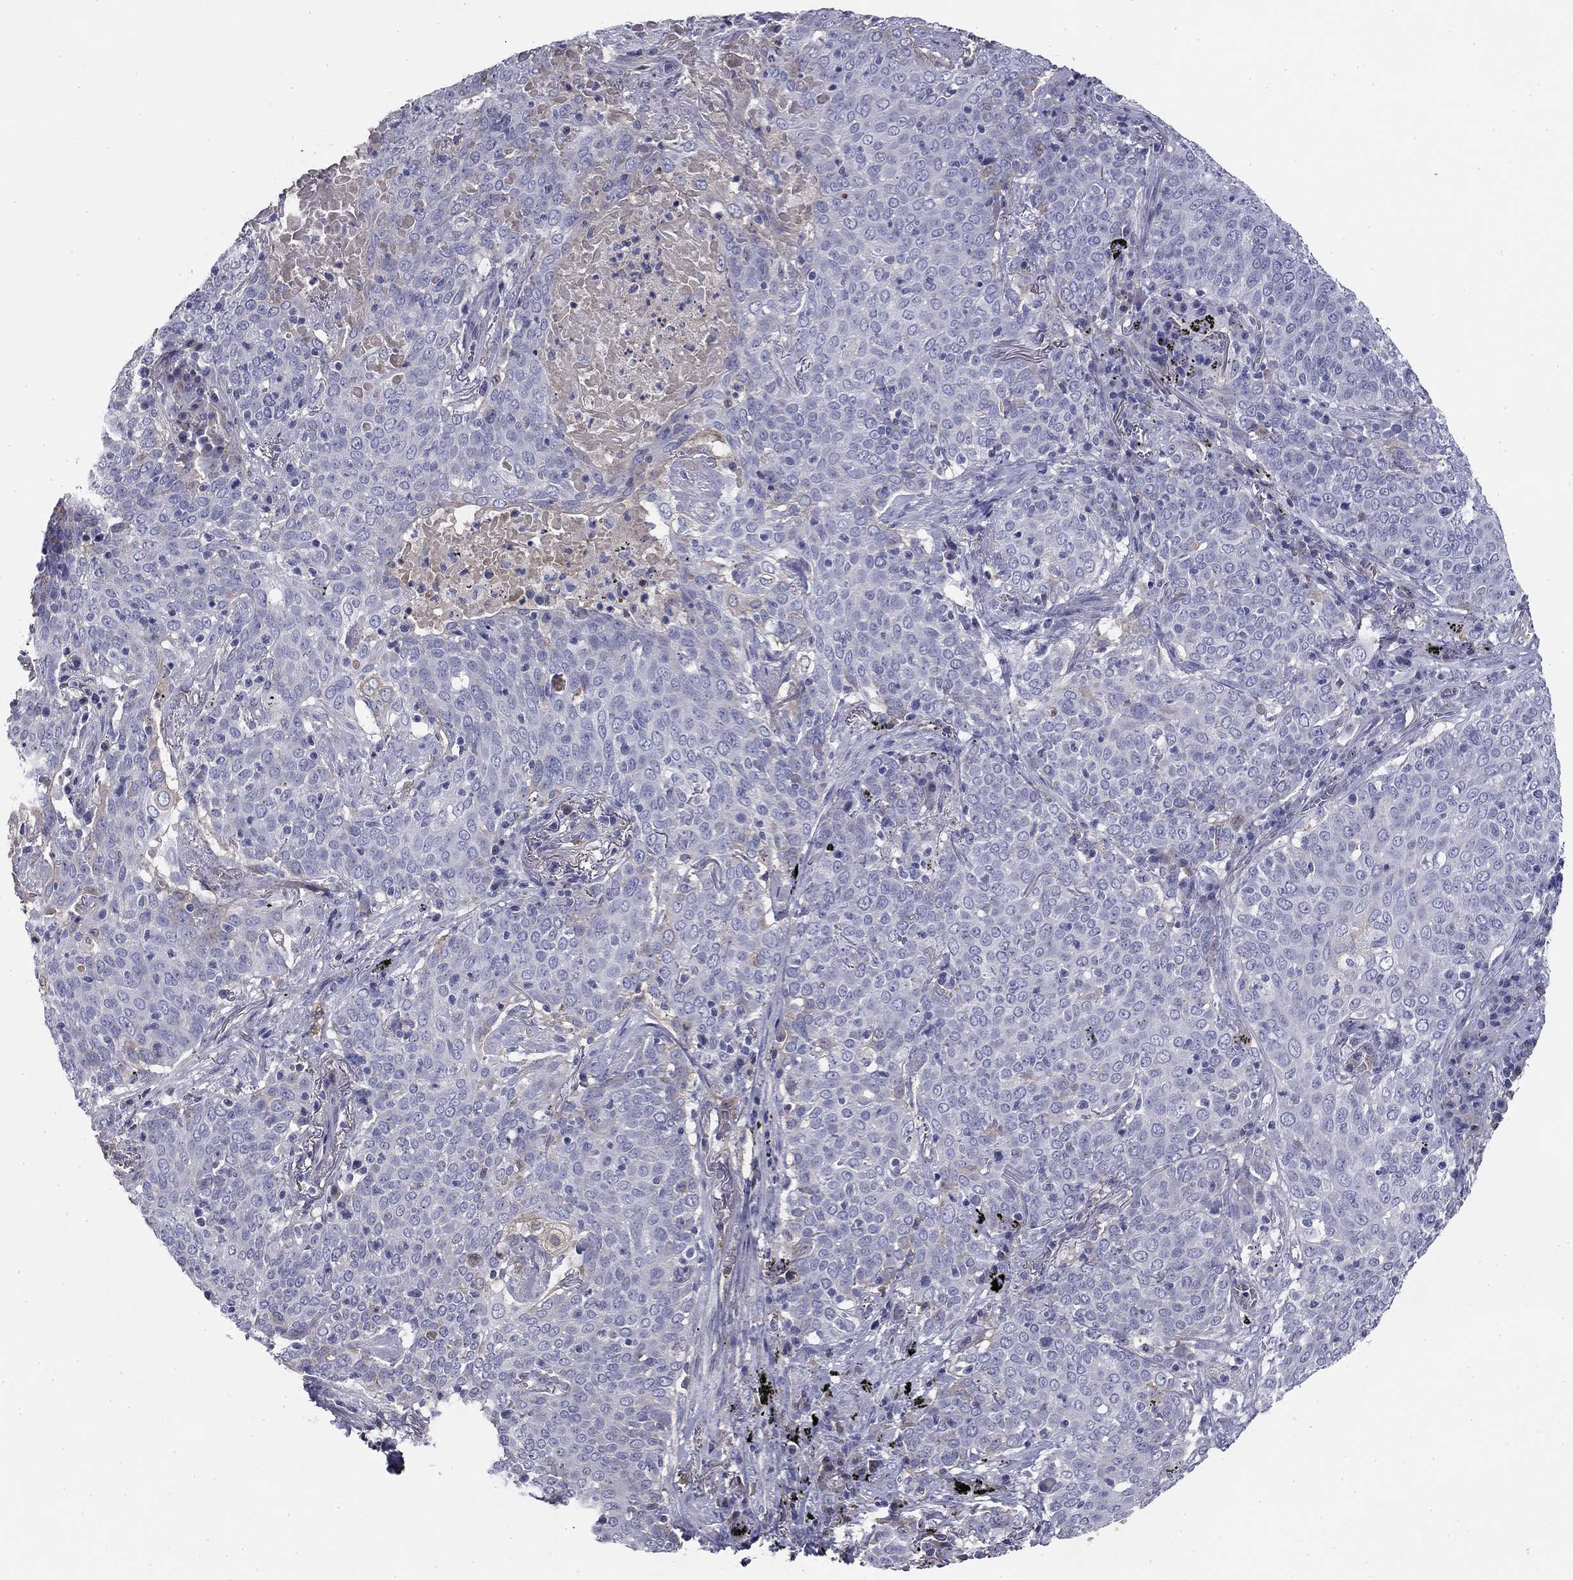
{"staining": {"intensity": "negative", "quantity": "none", "location": "none"}, "tissue": "lung cancer", "cell_type": "Tumor cells", "image_type": "cancer", "snomed": [{"axis": "morphology", "description": "Squamous cell carcinoma, NOS"}, {"axis": "topography", "description": "Lung"}], "caption": "High magnification brightfield microscopy of lung cancer stained with DAB (brown) and counterstained with hematoxylin (blue): tumor cells show no significant expression.", "gene": "CPLX4", "patient": {"sex": "male", "age": 82}}